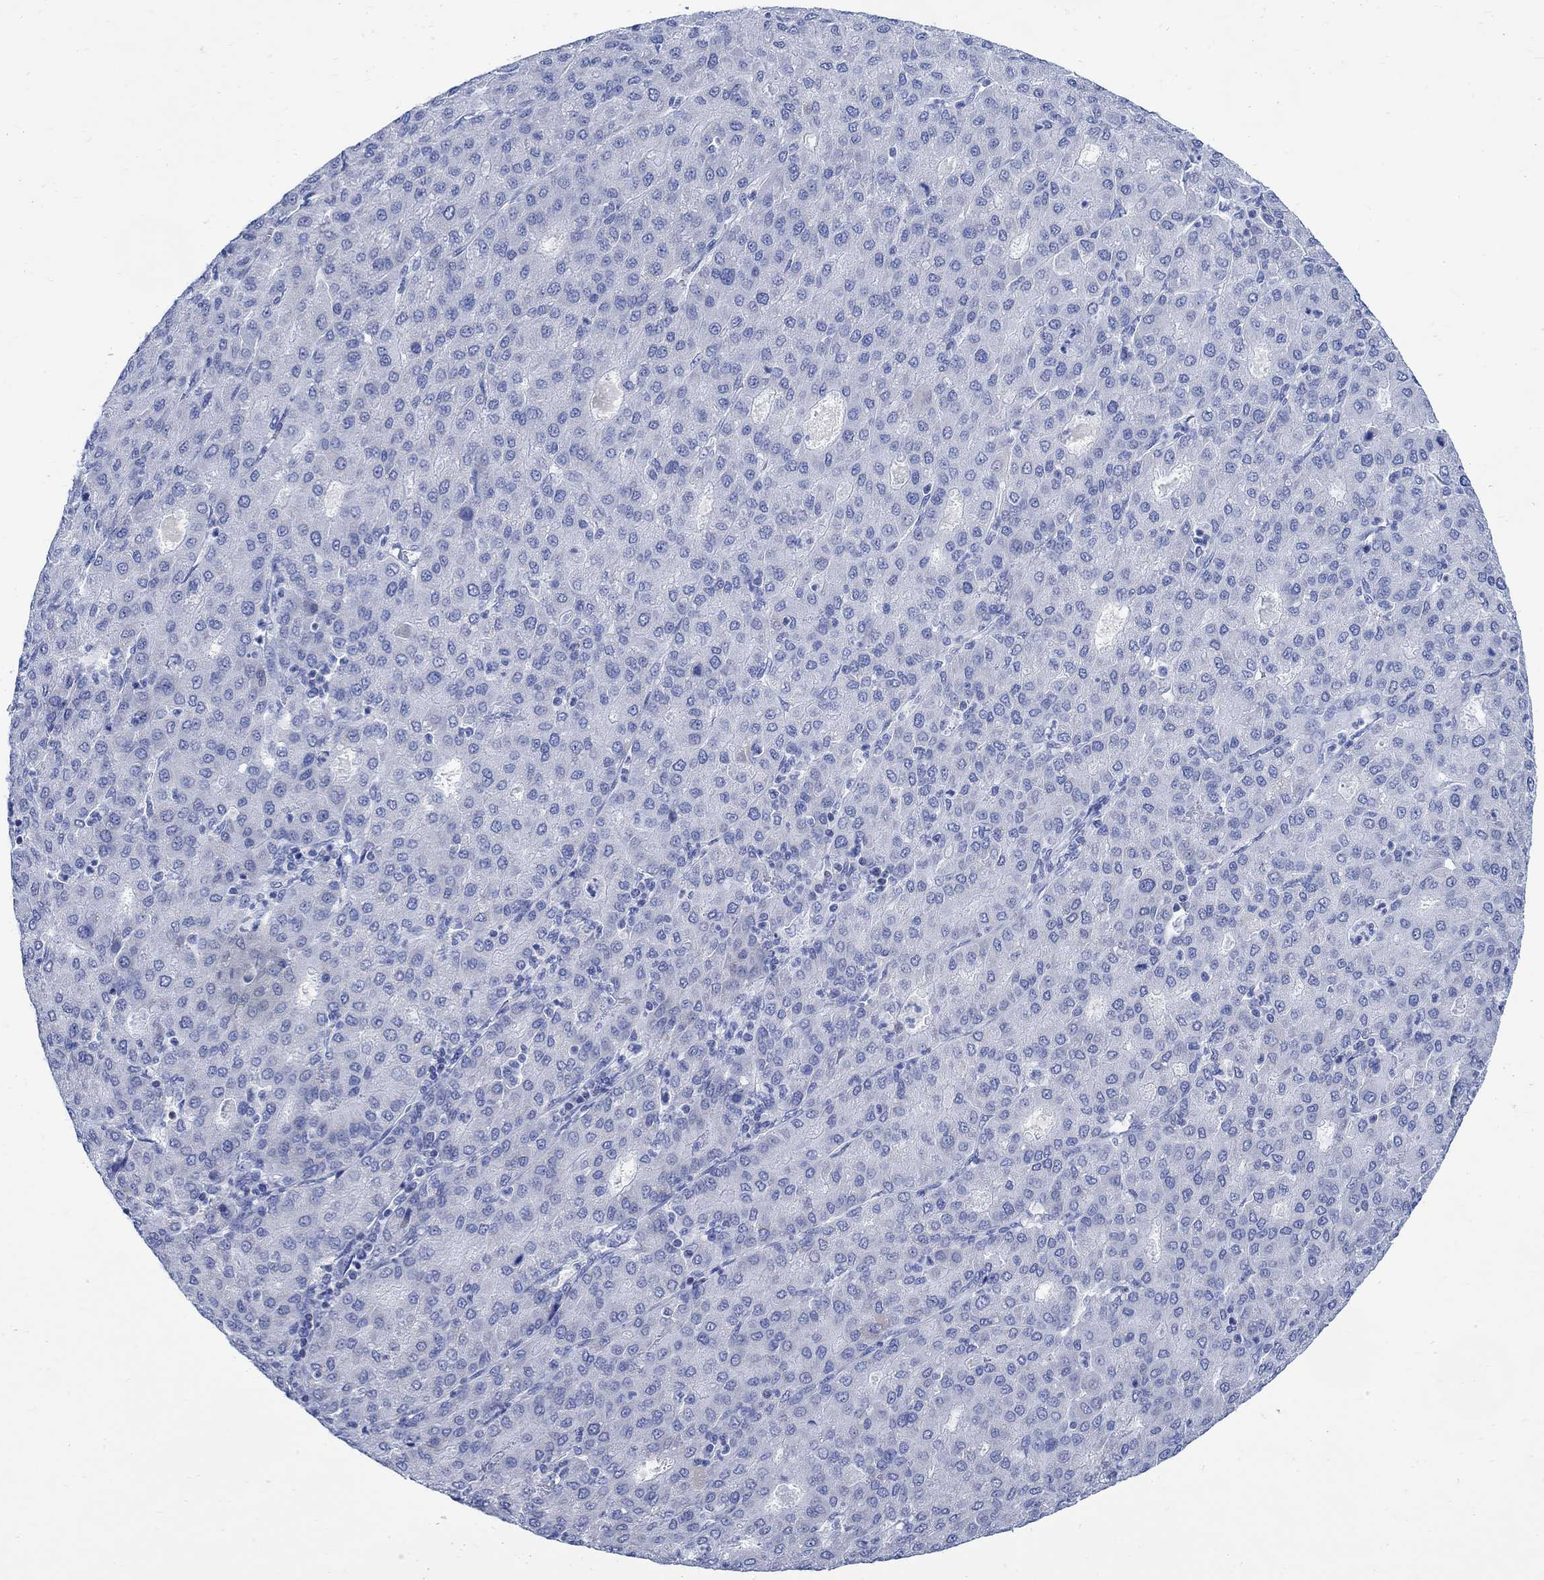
{"staining": {"intensity": "negative", "quantity": "none", "location": "none"}, "tissue": "liver cancer", "cell_type": "Tumor cells", "image_type": "cancer", "snomed": [{"axis": "morphology", "description": "Carcinoma, Hepatocellular, NOS"}, {"axis": "topography", "description": "Liver"}], "caption": "Protein analysis of liver cancer shows no significant staining in tumor cells. (Brightfield microscopy of DAB immunohistochemistry (IHC) at high magnification).", "gene": "CPLX2", "patient": {"sex": "male", "age": 65}}